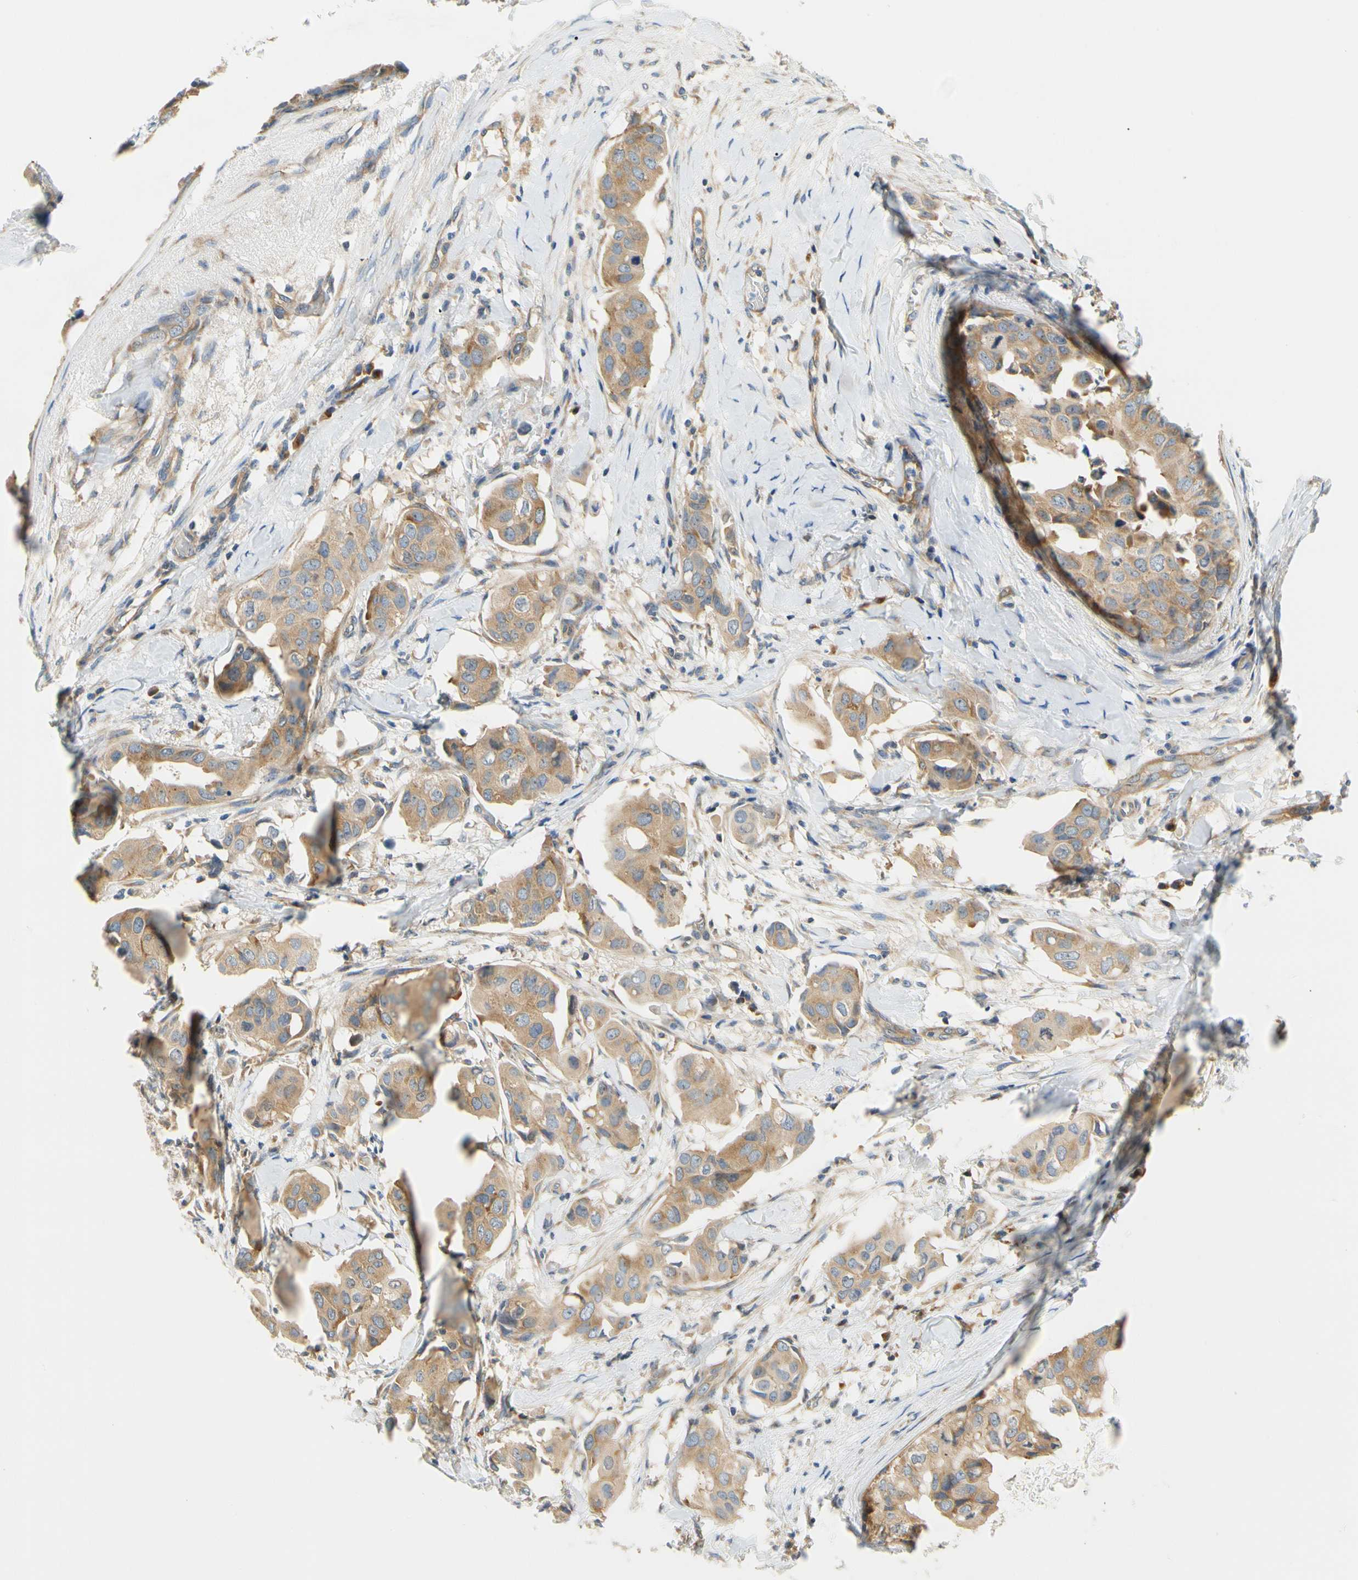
{"staining": {"intensity": "moderate", "quantity": ">75%", "location": "cytoplasmic/membranous"}, "tissue": "breast cancer", "cell_type": "Tumor cells", "image_type": "cancer", "snomed": [{"axis": "morphology", "description": "Duct carcinoma"}, {"axis": "topography", "description": "Breast"}], "caption": "Human breast cancer stained with a protein marker exhibits moderate staining in tumor cells.", "gene": "LRRC47", "patient": {"sex": "female", "age": 40}}